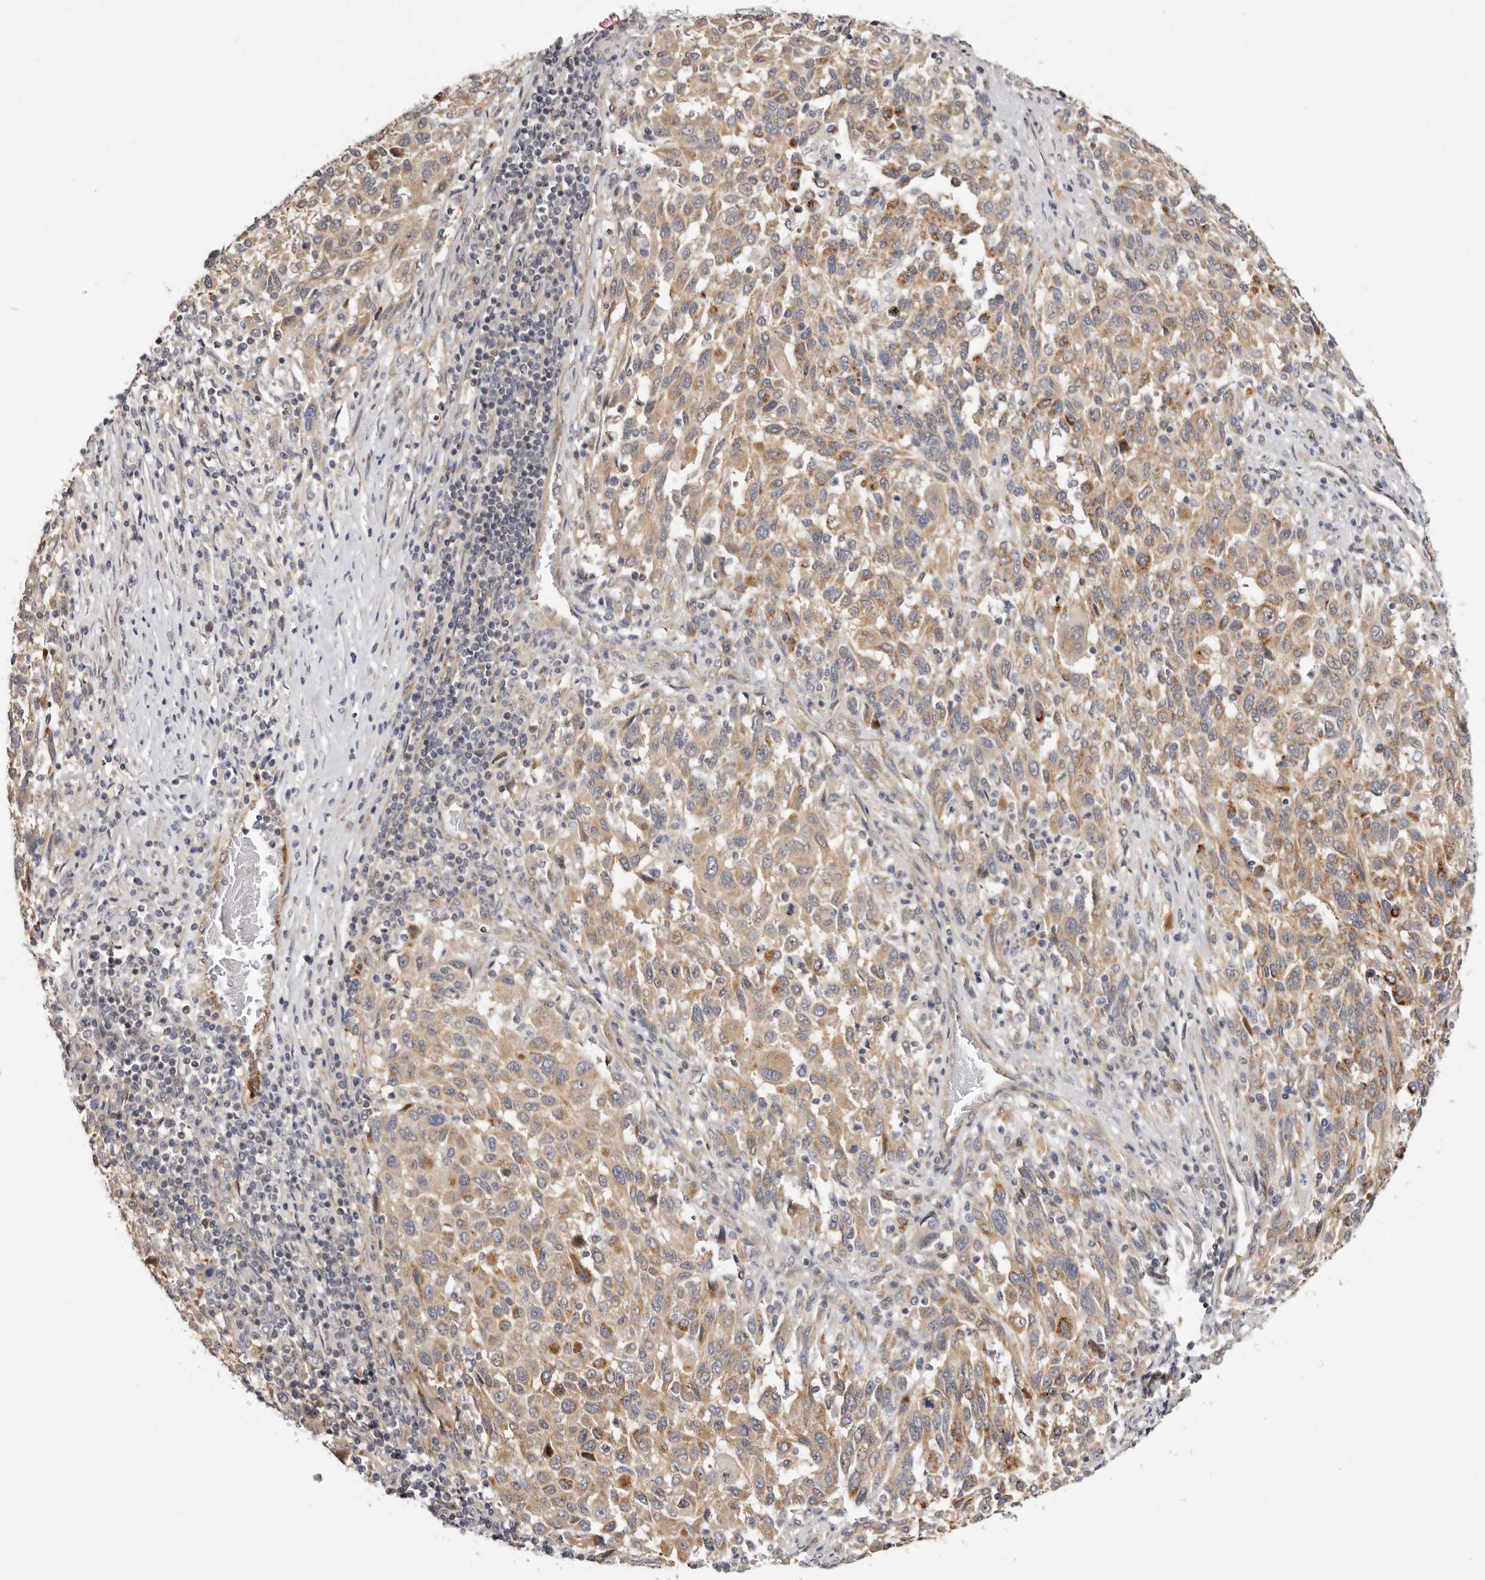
{"staining": {"intensity": "moderate", "quantity": ">75%", "location": "cytoplasmic/membranous"}, "tissue": "melanoma", "cell_type": "Tumor cells", "image_type": "cancer", "snomed": [{"axis": "morphology", "description": "Malignant melanoma, Metastatic site"}, {"axis": "topography", "description": "Lymph node"}], "caption": "This image reveals malignant melanoma (metastatic site) stained with immunohistochemistry (IHC) to label a protein in brown. The cytoplasmic/membranous of tumor cells show moderate positivity for the protein. Nuclei are counter-stained blue.", "gene": "PANK4", "patient": {"sex": "male", "age": 61}}